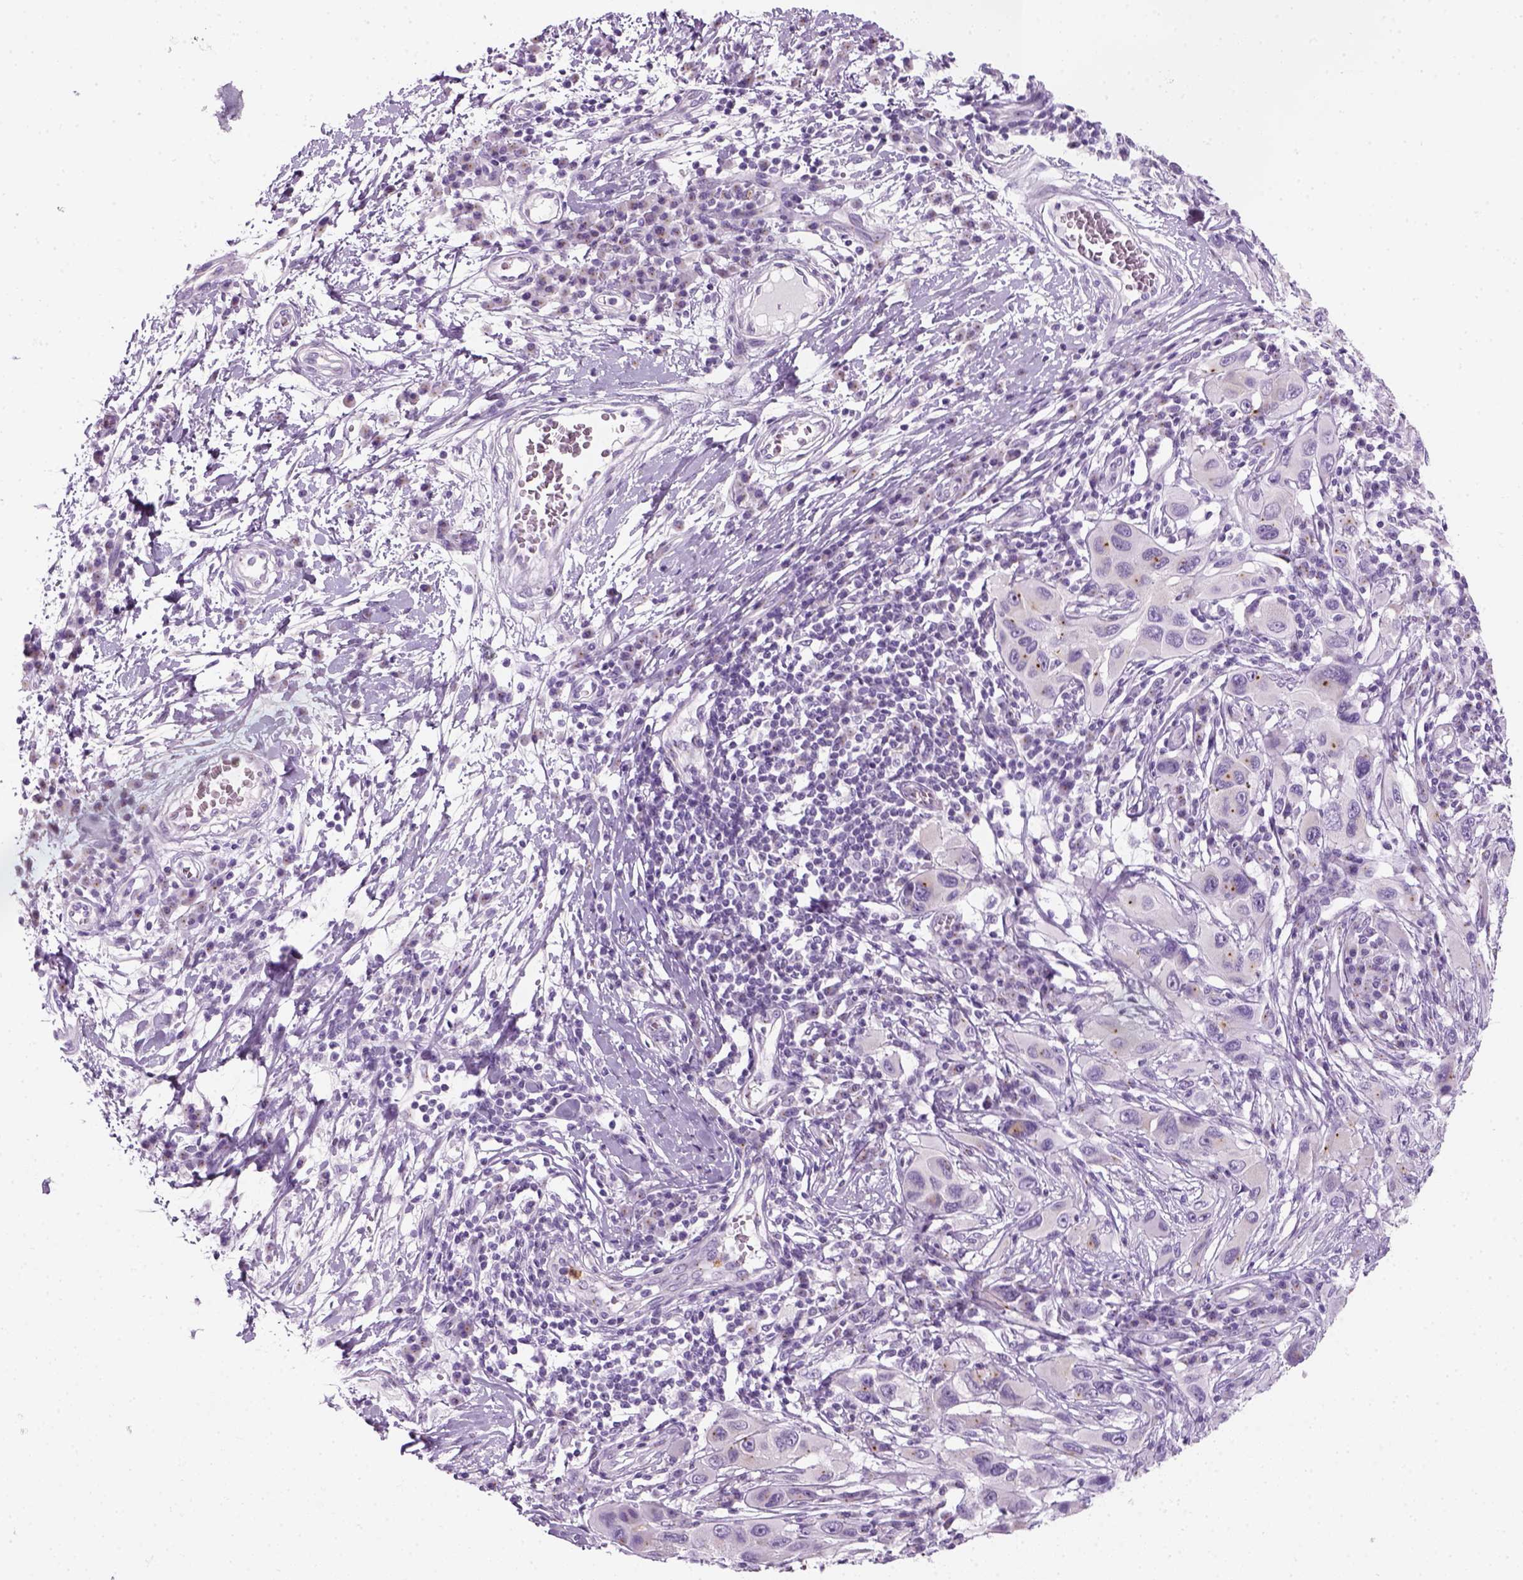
{"staining": {"intensity": "negative", "quantity": "none", "location": "none"}, "tissue": "melanoma", "cell_type": "Tumor cells", "image_type": "cancer", "snomed": [{"axis": "morphology", "description": "Malignant melanoma, NOS"}, {"axis": "topography", "description": "Skin"}], "caption": "An immunohistochemistry (IHC) image of melanoma is shown. There is no staining in tumor cells of melanoma.", "gene": "IL4", "patient": {"sex": "male", "age": 53}}